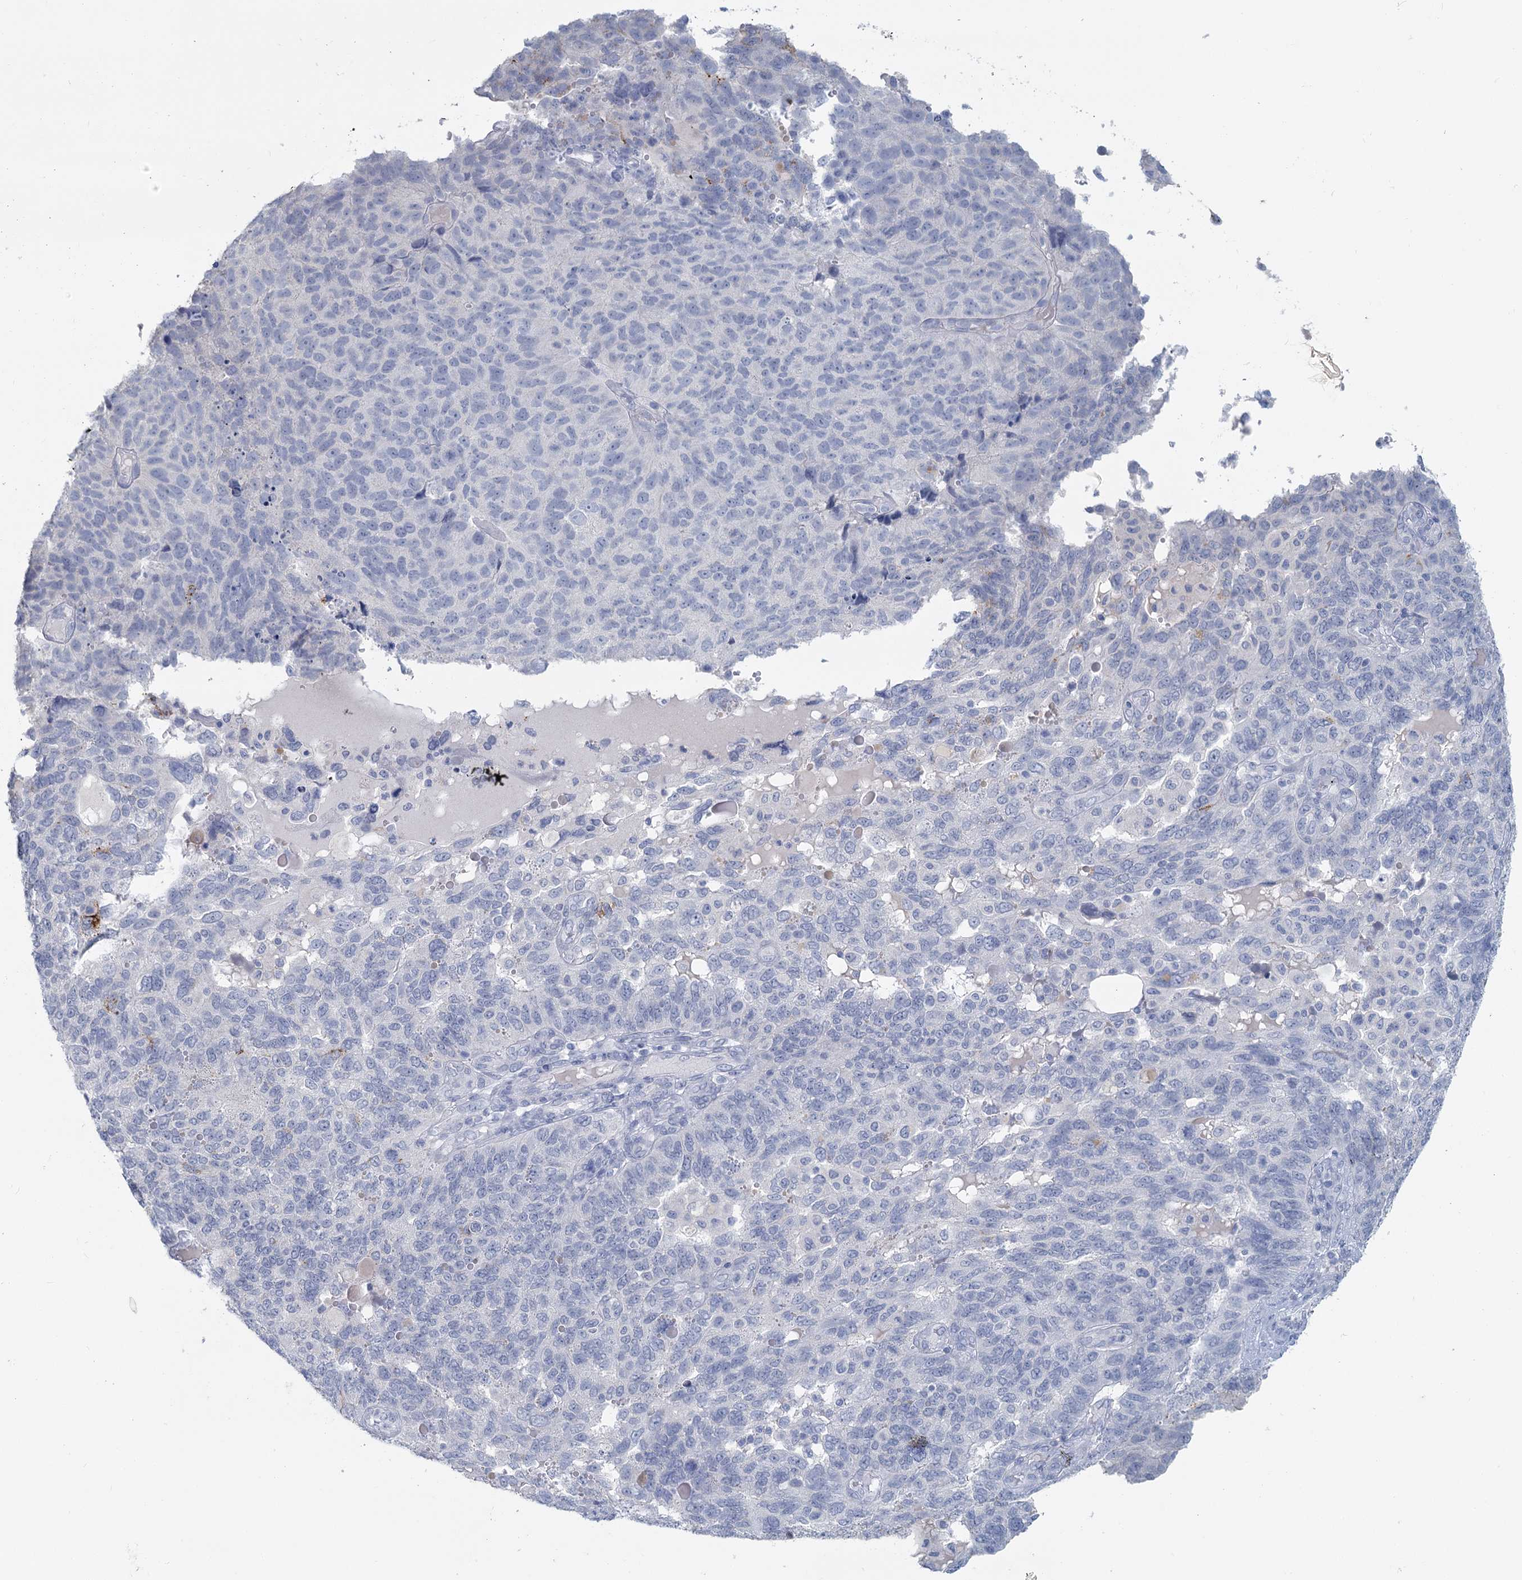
{"staining": {"intensity": "negative", "quantity": "none", "location": "none"}, "tissue": "endometrial cancer", "cell_type": "Tumor cells", "image_type": "cancer", "snomed": [{"axis": "morphology", "description": "Adenocarcinoma, NOS"}, {"axis": "topography", "description": "Endometrium"}], "caption": "Photomicrograph shows no significant protein positivity in tumor cells of adenocarcinoma (endometrial). (Brightfield microscopy of DAB immunohistochemistry at high magnification).", "gene": "CHGA", "patient": {"sex": "female", "age": 66}}